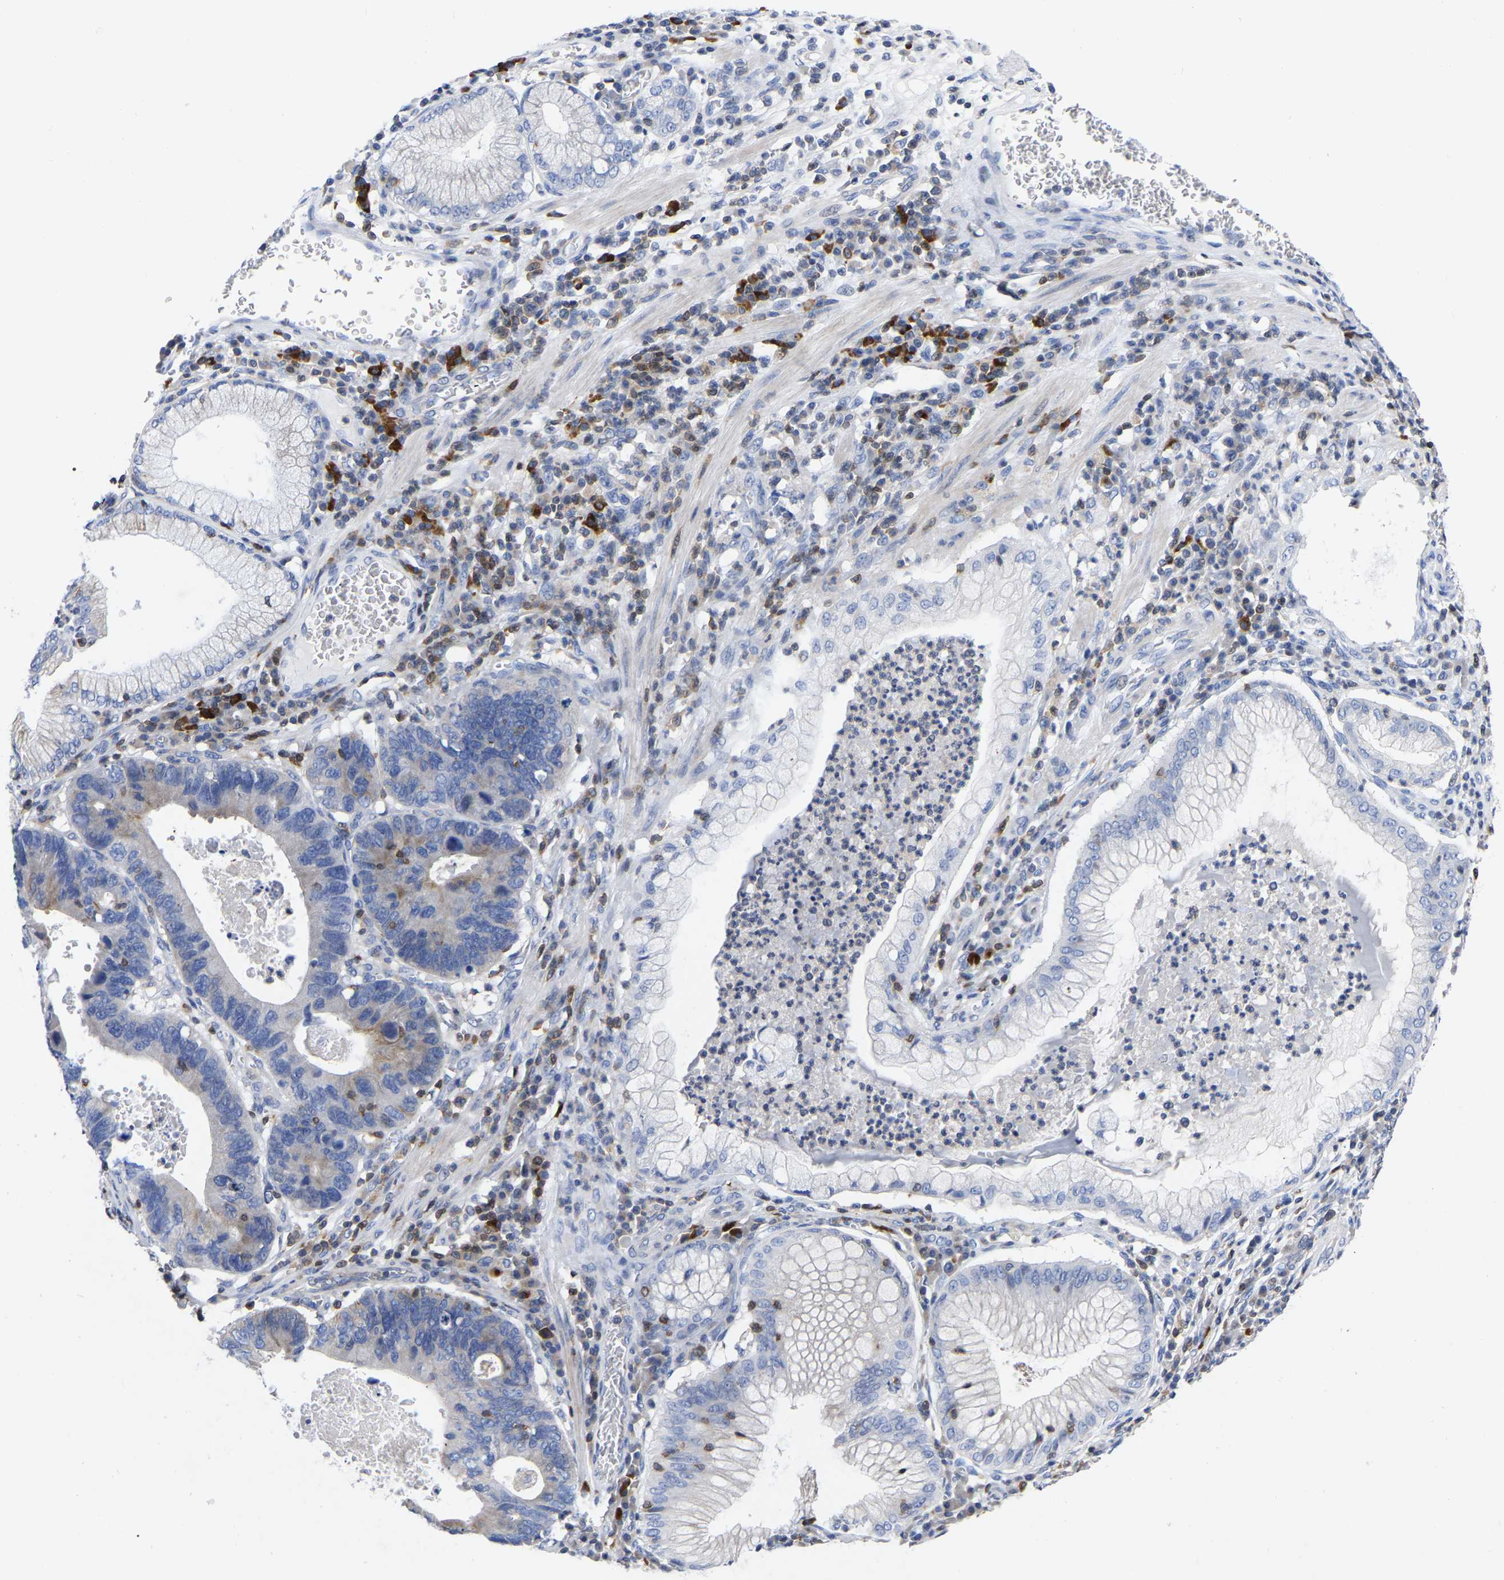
{"staining": {"intensity": "weak", "quantity": "<25%", "location": "cytoplasmic/membranous"}, "tissue": "stomach cancer", "cell_type": "Tumor cells", "image_type": "cancer", "snomed": [{"axis": "morphology", "description": "Adenocarcinoma, NOS"}, {"axis": "topography", "description": "Stomach"}], "caption": "Tumor cells are negative for brown protein staining in stomach adenocarcinoma.", "gene": "PTPN7", "patient": {"sex": "male", "age": 59}}